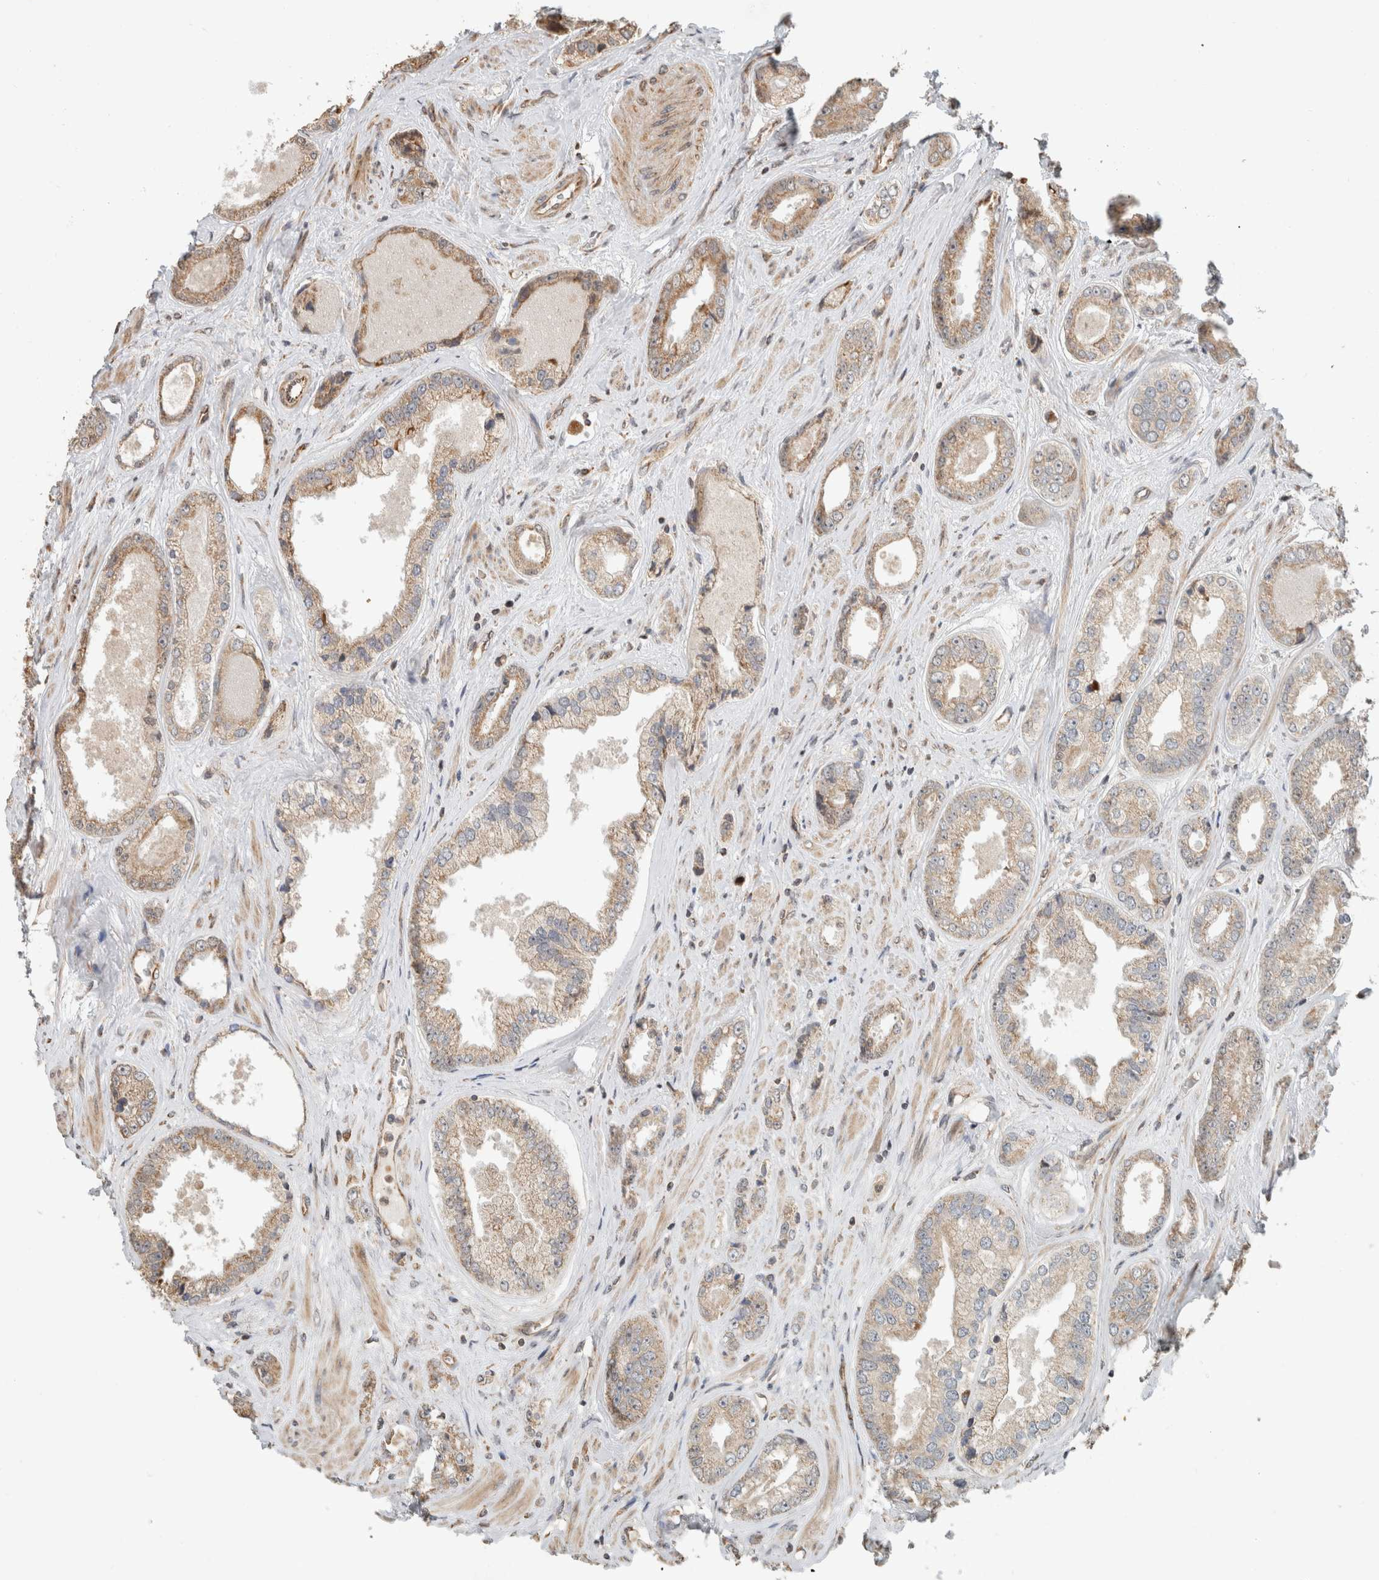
{"staining": {"intensity": "weak", "quantity": ">75%", "location": "cytoplasmic/membranous"}, "tissue": "prostate cancer", "cell_type": "Tumor cells", "image_type": "cancer", "snomed": [{"axis": "morphology", "description": "Adenocarcinoma, High grade"}, {"axis": "topography", "description": "Prostate"}], "caption": "Tumor cells demonstrate low levels of weak cytoplasmic/membranous staining in about >75% of cells in human prostate adenocarcinoma (high-grade).", "gene": "GINS4", "patient": {"sex": "male", "age": 61}}